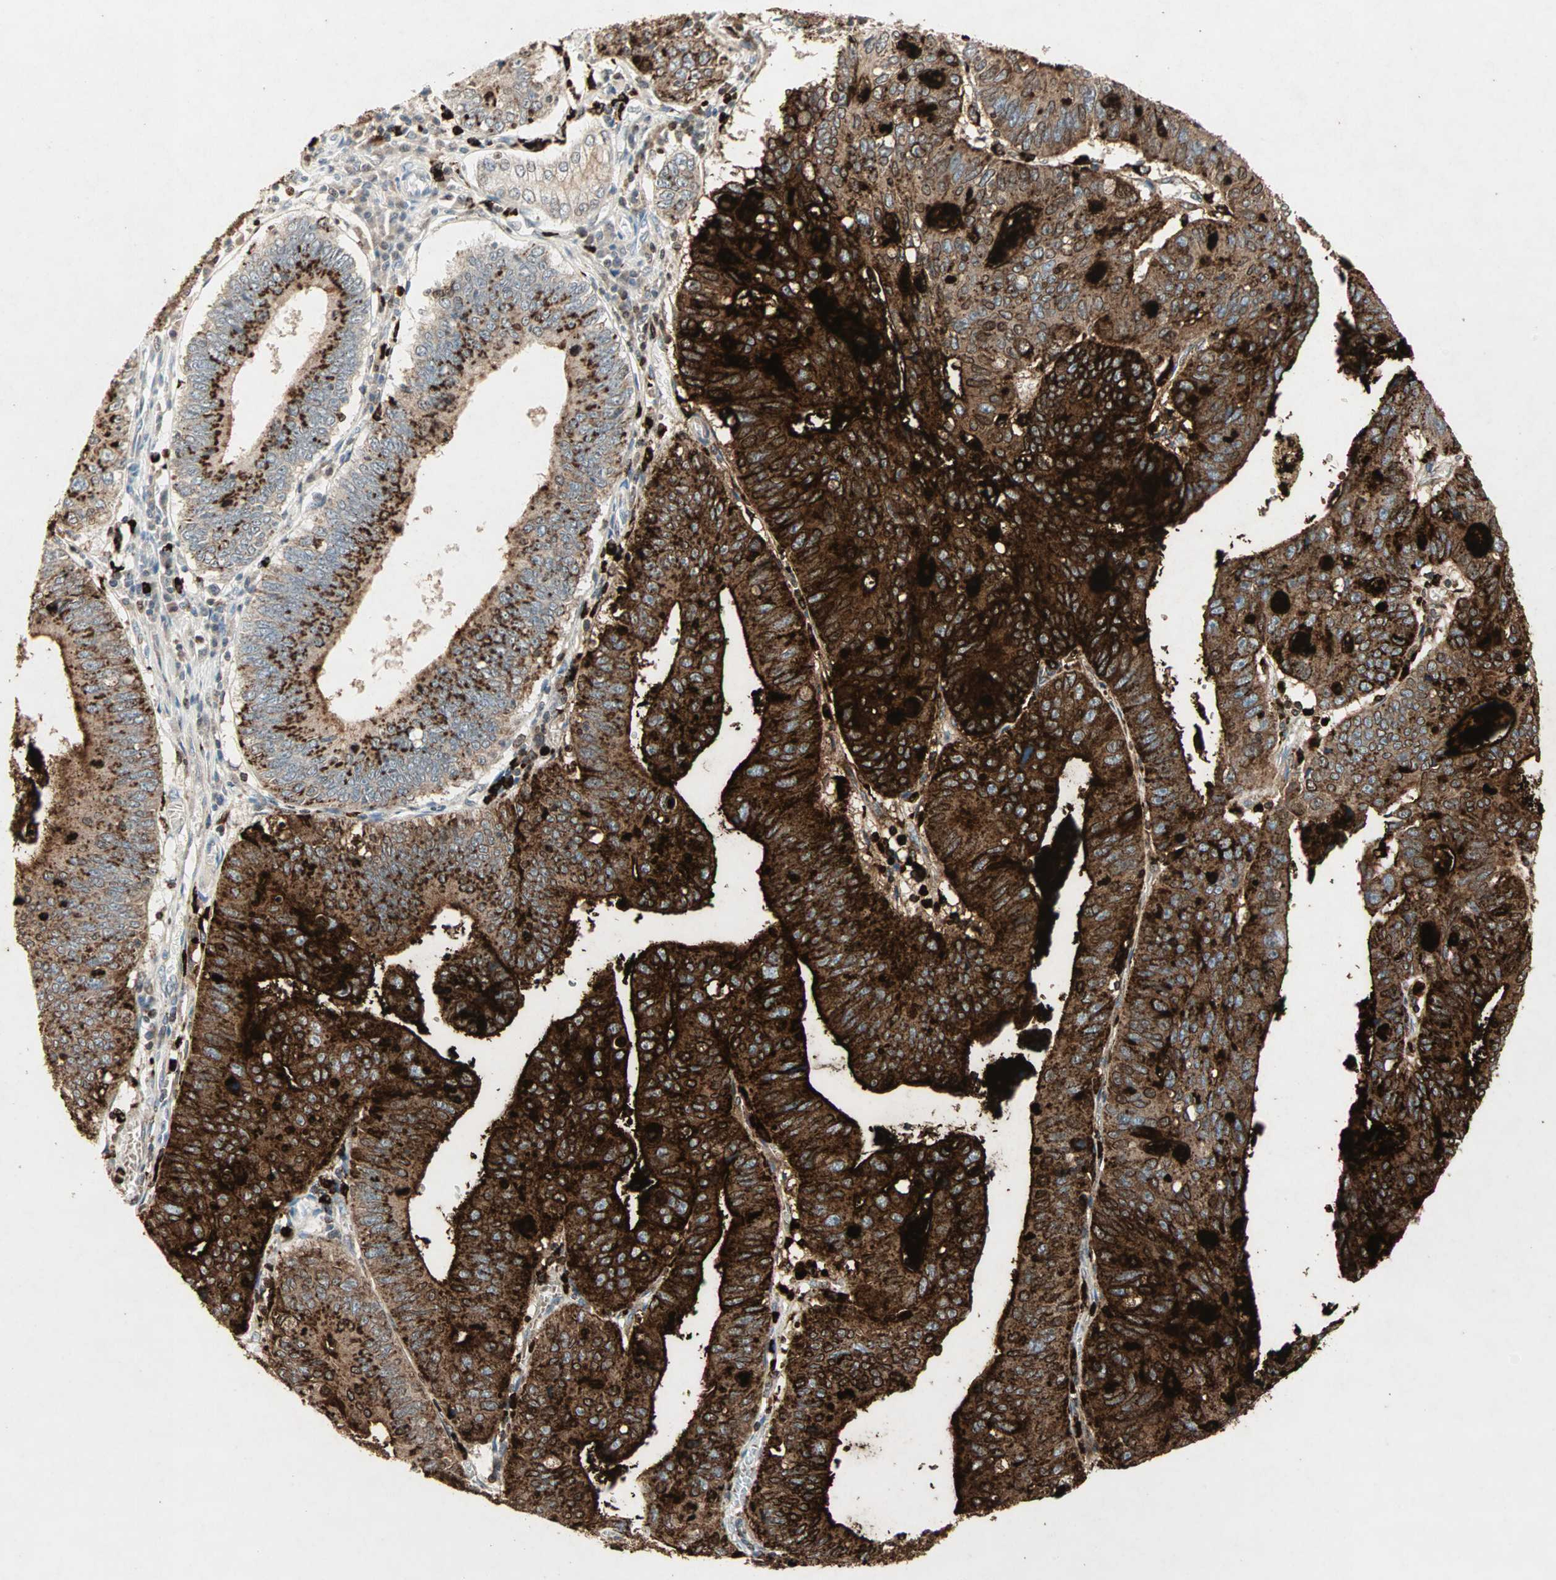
{"staining": {"intensity": "strong", "quantity": ">75%", "location": "cytoplasmic/membranous"}, "tissue": "stomach cancer", "cell_type": "Tumor cells", "image_type": "cancer", "snomed": [{"axis": "morphology", "description": "Adenocarcinoma, NOS"}, {"axis": "topography", "description": "Stomach"}], "caption": "IHC image of neoplastic tissue: human stomach adenocarcinoma stained using IHC shows high levels of strong protein expression localized specifically in the cytoplasmic/membranous of tumor cells, appearing as a cytoplasmic/membranous brown color.", "gene": "CEACAM6", "patient": {"sex": "male", "age": 59}}